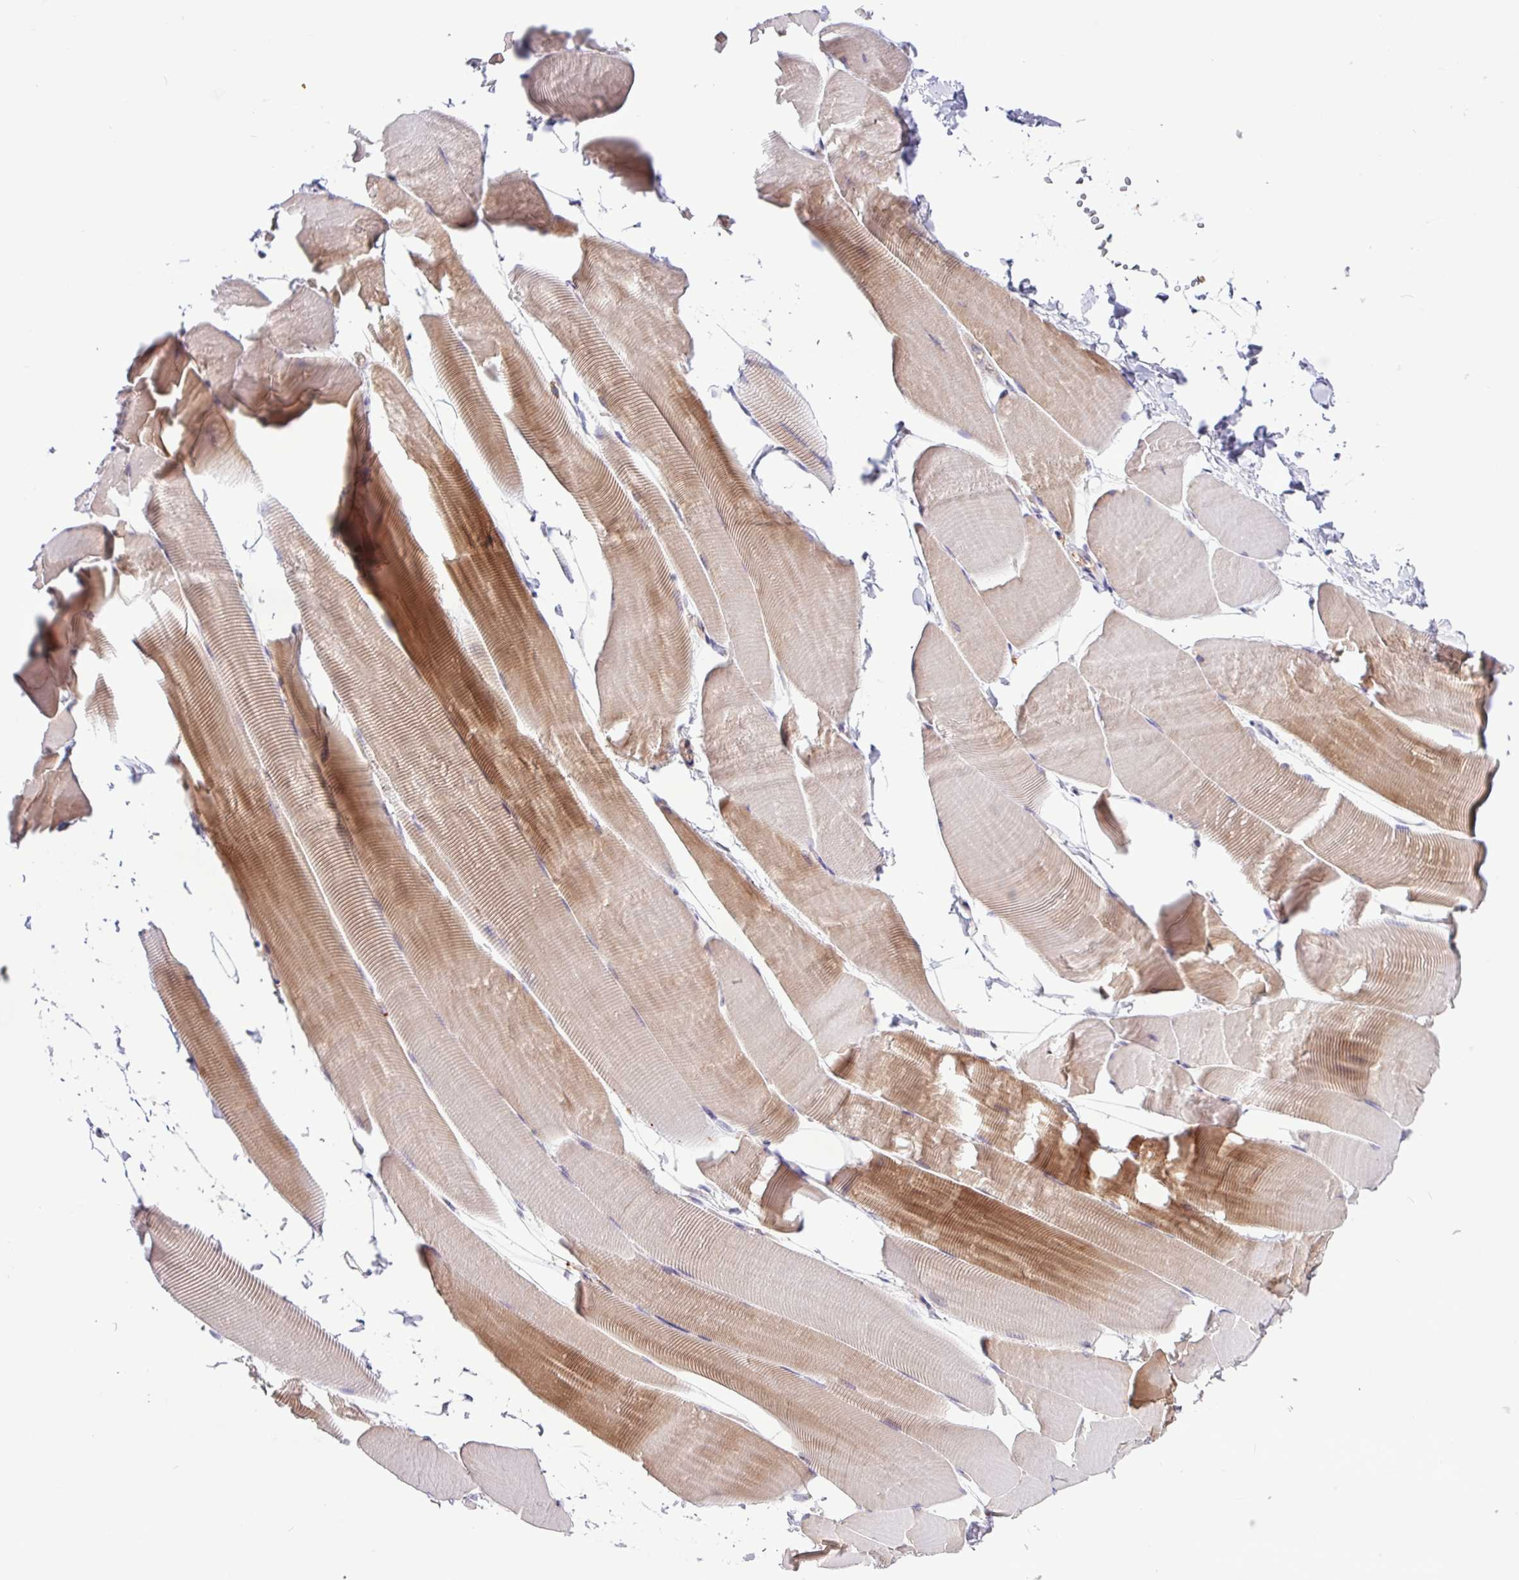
{"staining": {"intensity": "moderate", "quantity": "25%-75%", "location": "cytoplasmic/membranous"}, "tissue": "skeletal muscle", "cell_type": "Myocytes", "image_type": "normal", "snomed": [{"axis": "morphology", "description": "Normal tissue, NOS"}, {"axis": "topography", "description": "Skeletal muscle"}], "caption": "Protein staining exhibits moderate cytoplasmic/membranous expression in approximately 25%-75% of myocytes in benign skeletal muscle. (Brightfield microscopy of DAB IHC at high magnification).", "gene": "ACTR3B", "patient": {"sex": "male", "age": 25}}